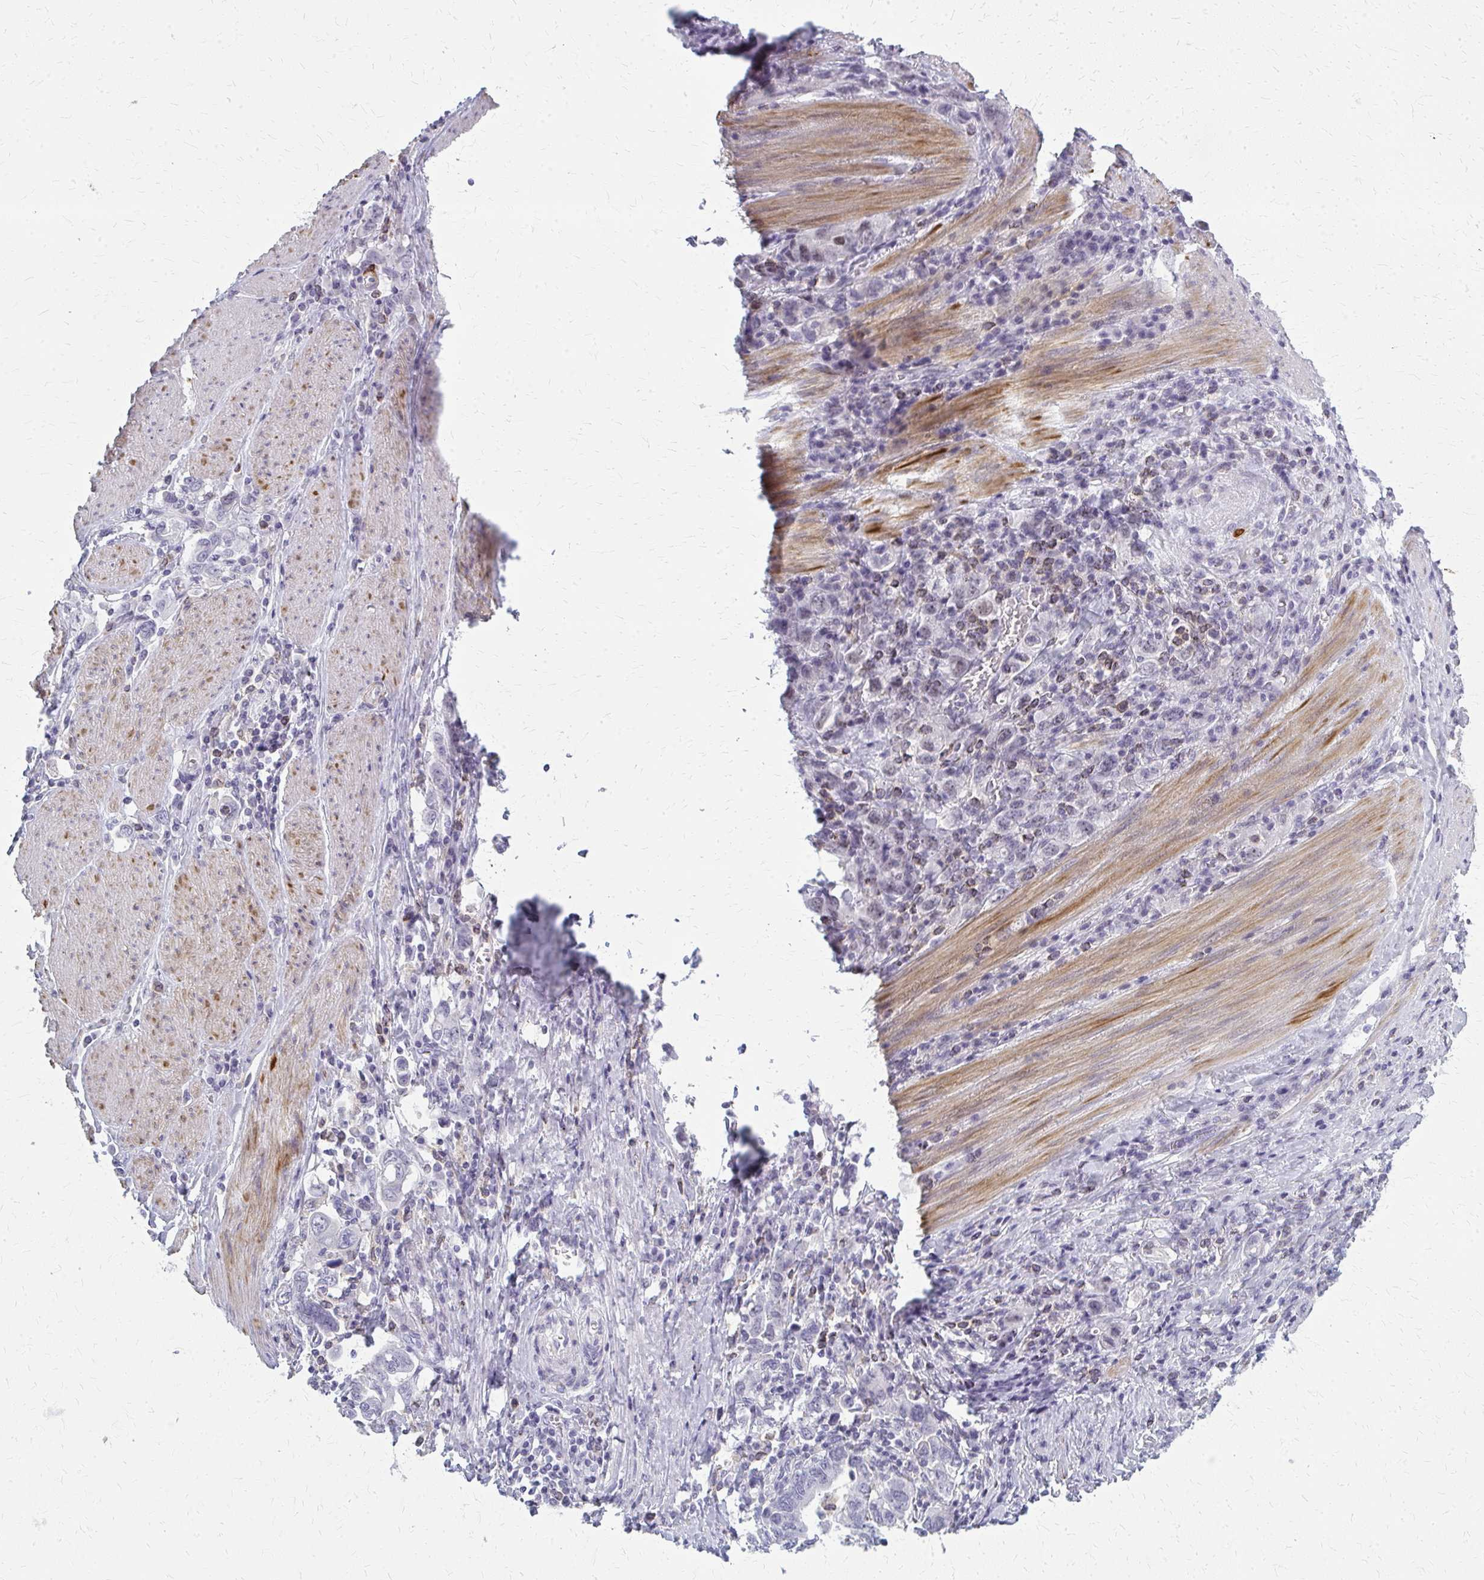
{"staining": {"intensity": "negative", "quantity": "none", "location": "none"}, "tissue": "stomach cancer", "cell_type": "Tumor cells", "image_type": "cancer", "snomed": [{"axis": "morphology", "description": "Adenocarcinoma, NOS"}, {"axis": "topography", "description": "Stomach, upper"}, {"axis": "topography", "description": "Stomach"}], "caption": "A micrograph of stomach adenocarcinoma stained for a protein reveals no brown staining in tumor cells. Nuclei are stained in blue.", "gene": "CASQ2", "patient": {"sex": "male", "age": 62}}